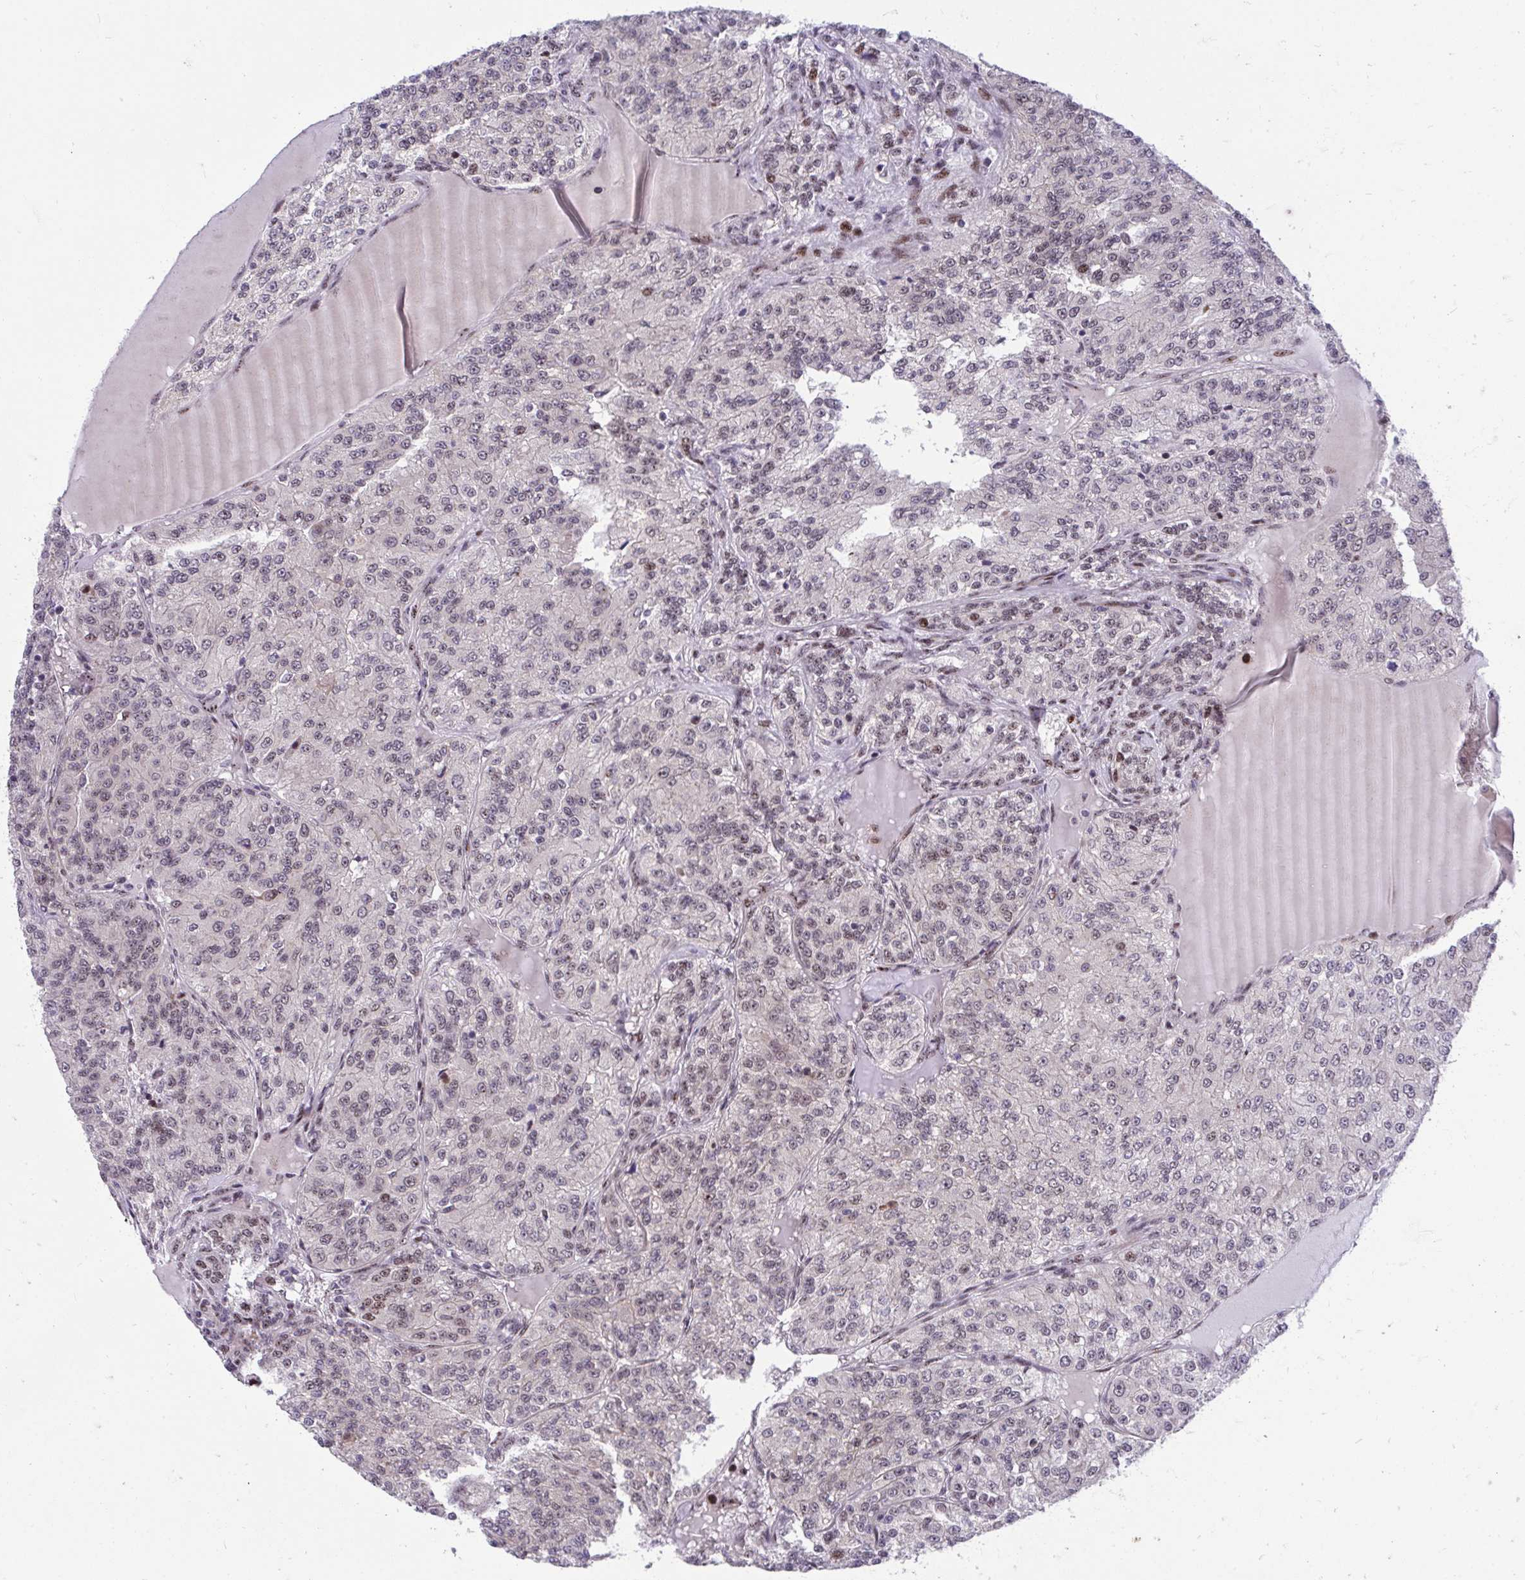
{"staining": {"intensity": "weak", "quantity": "25%-75%", "location": "nuclear"}, "tissue": "renal cancer", "cell_type": "Tumor cells", "image_type": "cancer", "snomed": [{"axis": "morphology", "description": "Adenocarcinoma, NOS"}, {"axis": "topography", "description": "Kidney"}], "caption": "An immunohistochemistry (IHC) image of tumor tissue is shown. Protein staining in brown labels weak nuclear positivity in renal cancer within tumor cells.", "gene": "HOXA4", "patient": {"sex": "female", "age": 63}}